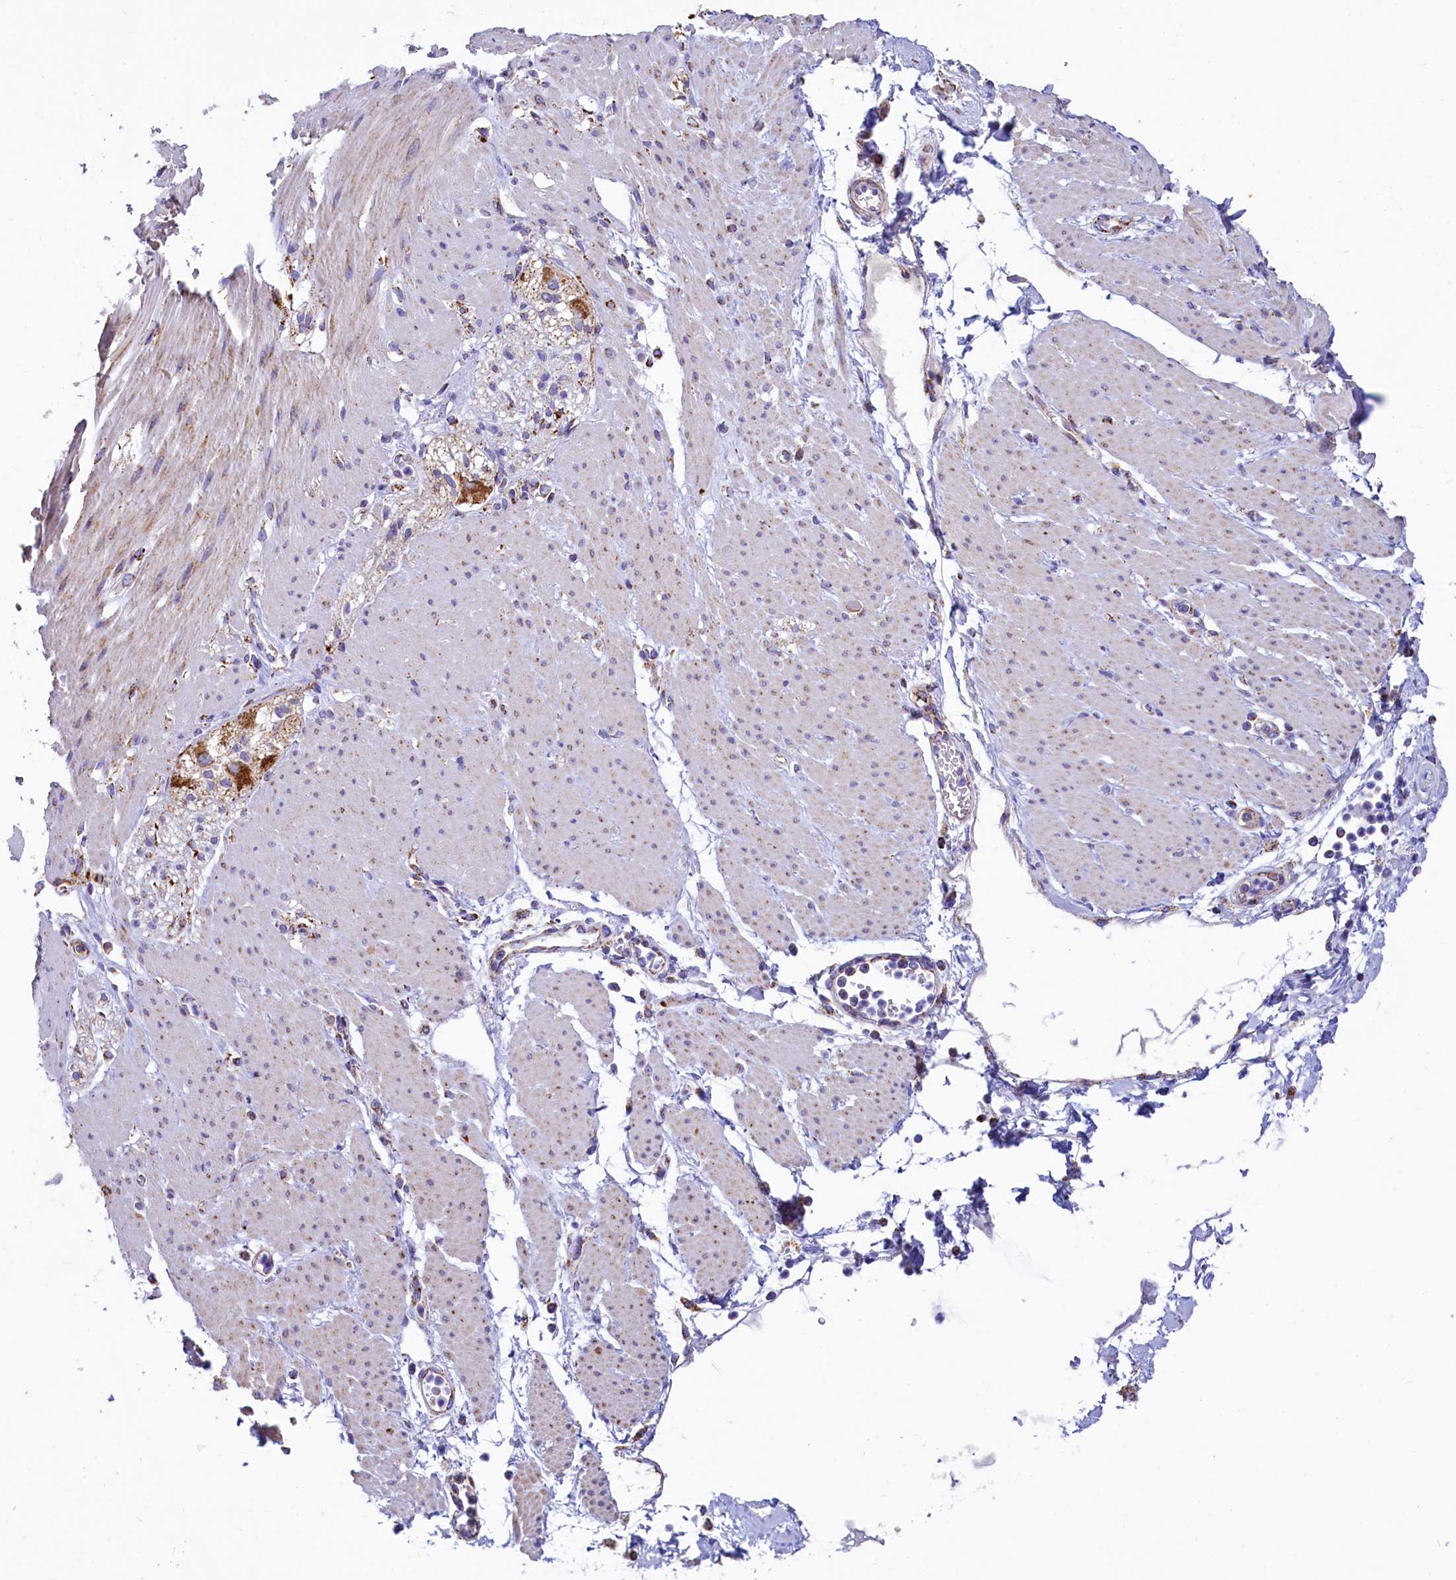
{"staining": {"intensity": "weak", "quantity": "25%-75%", "location": "cytoplasmic/membranous"}, "tissue": "adipose tissue", "cell_type": "Adipocytes", "image_type": "normal", "snomed": [{"axis": "morphology", "description": "Normal tissue, NOS"}, {"axis": "morphology", "description": "Adenocarcinoma, NOS"}, {"axis": "topography", "description": "Duodenum"}, {"axis": "topography", "description": "Peripheral nerve tissue"}], "caption": "Immunohistochemical staining of benign human adipose tissue exhibits weak cytoplasmic/membranous protein positivity in approximately 25%-75% of adipocytes.", "gene": "IDH3A", "patient": {"sex": "female", "age": 60}}